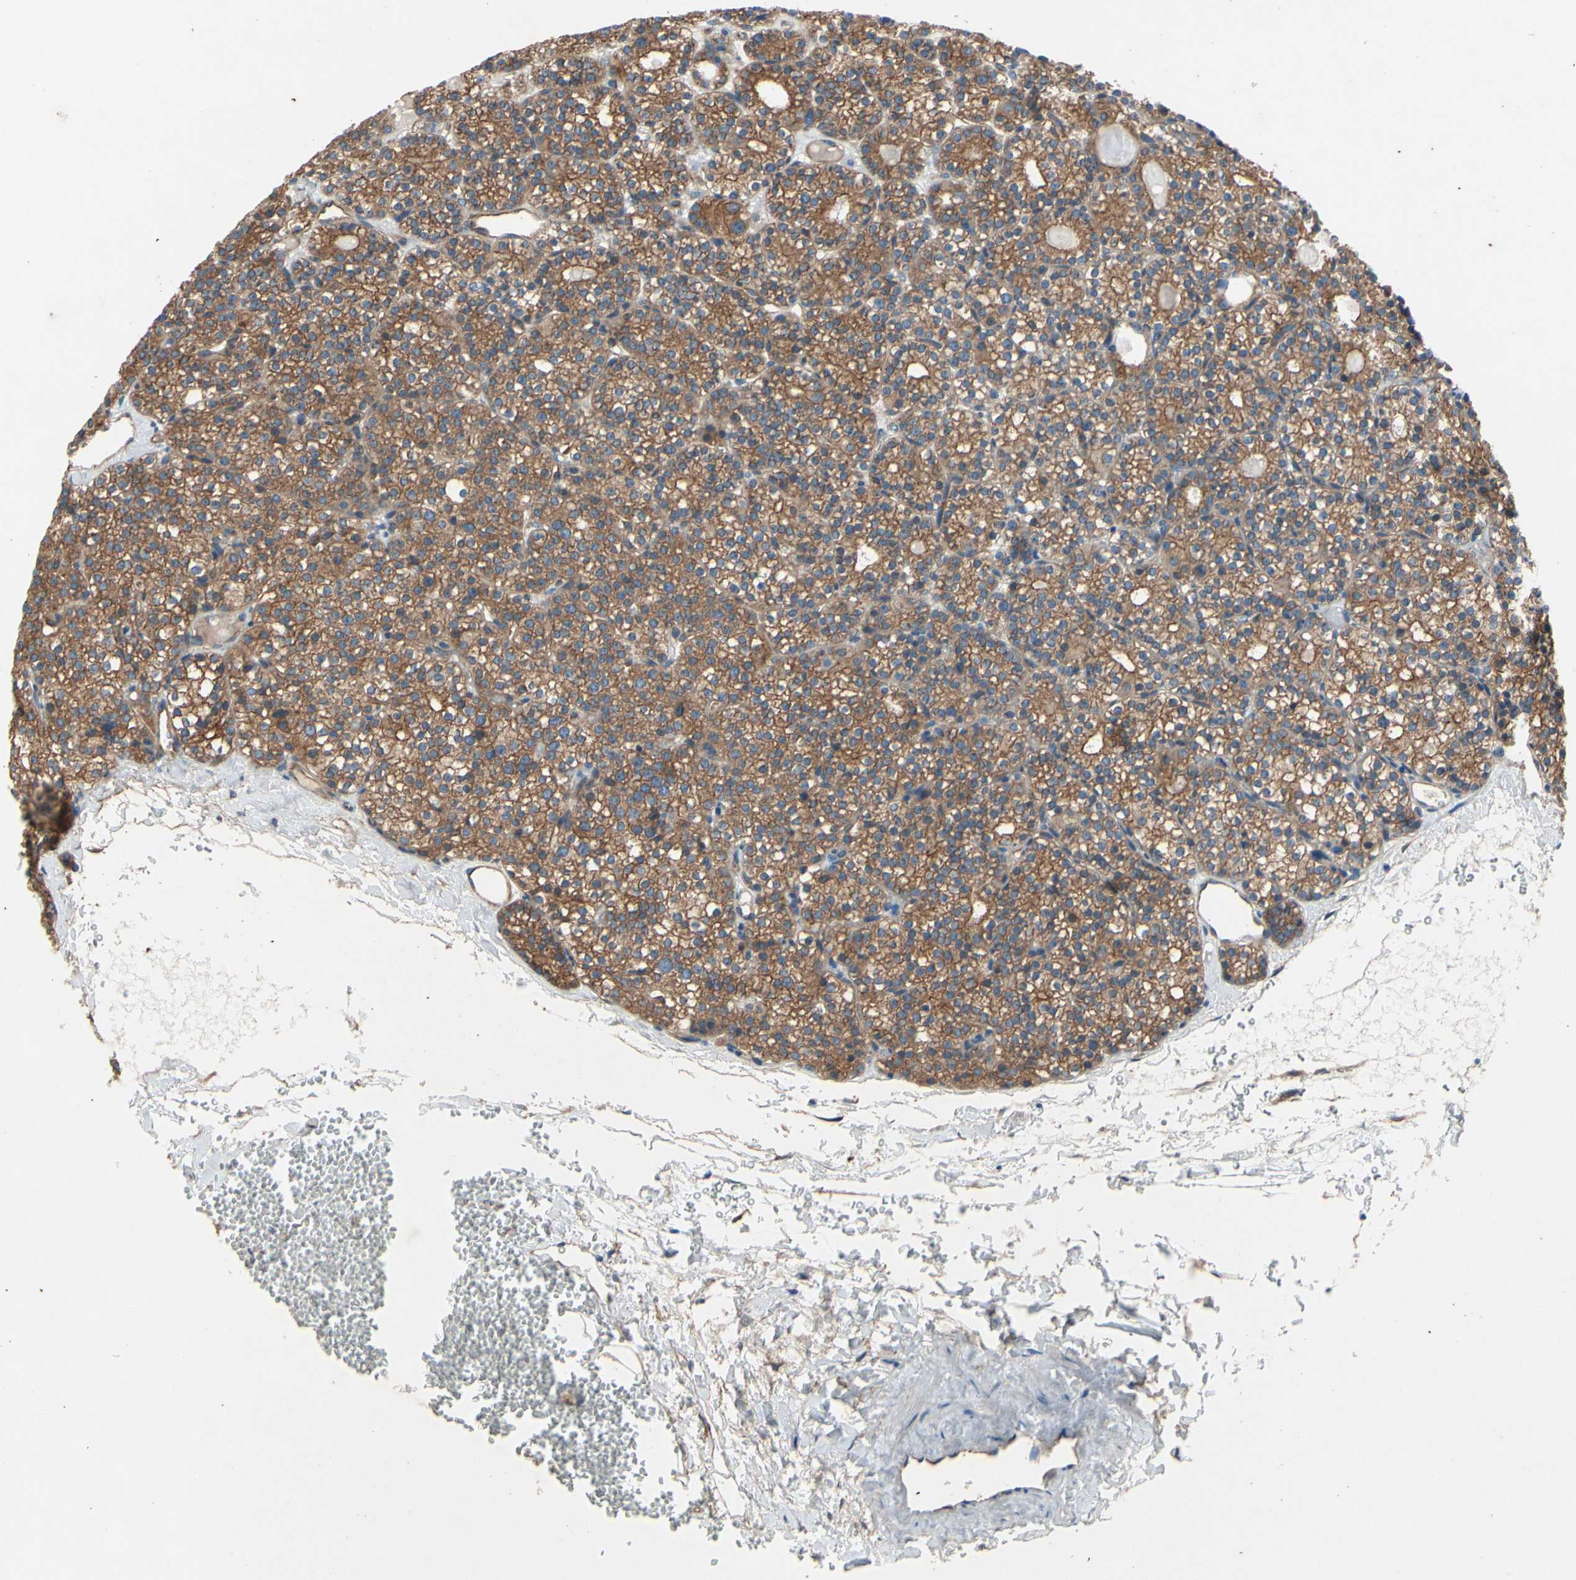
{"staining": {"intensity": "moderate", "quantity": ">75%", "location": "cytoplasmic/membranous"}, "tissue": "parathyroid gland", "cell_type": "Glandular cells", "image_type": "normal", "snomed": [{"axis": "morphology", "description": "Normal tissue, NOS"}, {"axis": "topography", "description": "Parathyroid gland"}], "caption": "Immunohistochemical staining of benign human parathyroid gland demonstrates moderate cytoplasmic/membranous protein staining in about >75% of glandular cells.", "gene": "CTTNBP2", "patient": {"sex": "female", "age": 64}}